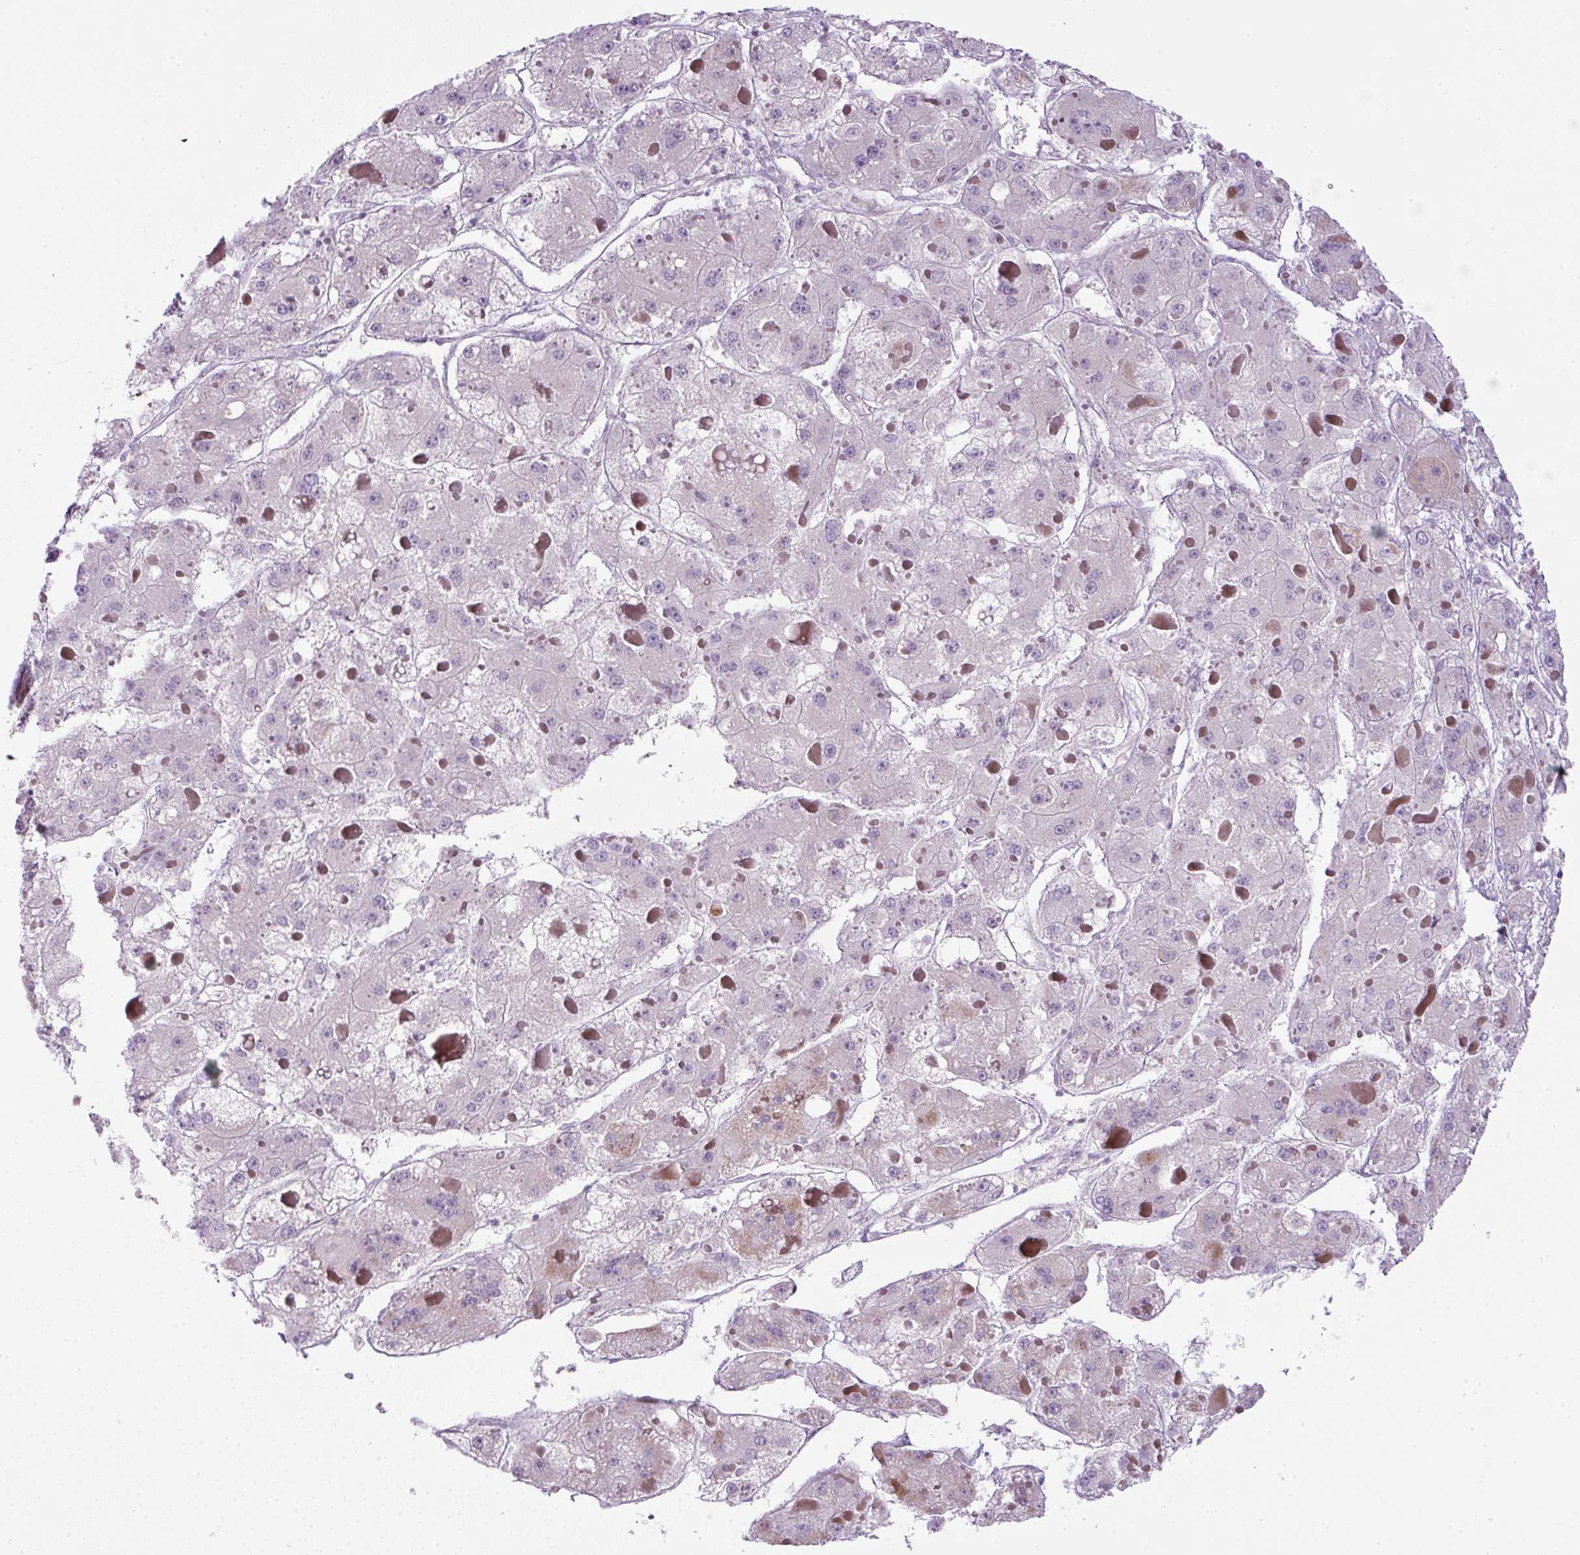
{"staining": {"intensity": "negative", "quantity": "none", "location": "none"}, "tissue": "liver cancer", "cell_type": "Tumor cells", "image_type": "cancer", "snomed": [{"axis": "morphology", "description": "Carcinoma, Hepatocellular, NOS"}, {"axis": "topography", "description": "Liver"}], "caption": "Protein analysis of liver cancer displays no significant staining in tumor cells. (Immunohistochemistry, brightfield microscopy, high magnification).", "gene": "FGFBP3", "patient": {"sex": "female", "age": 73}}